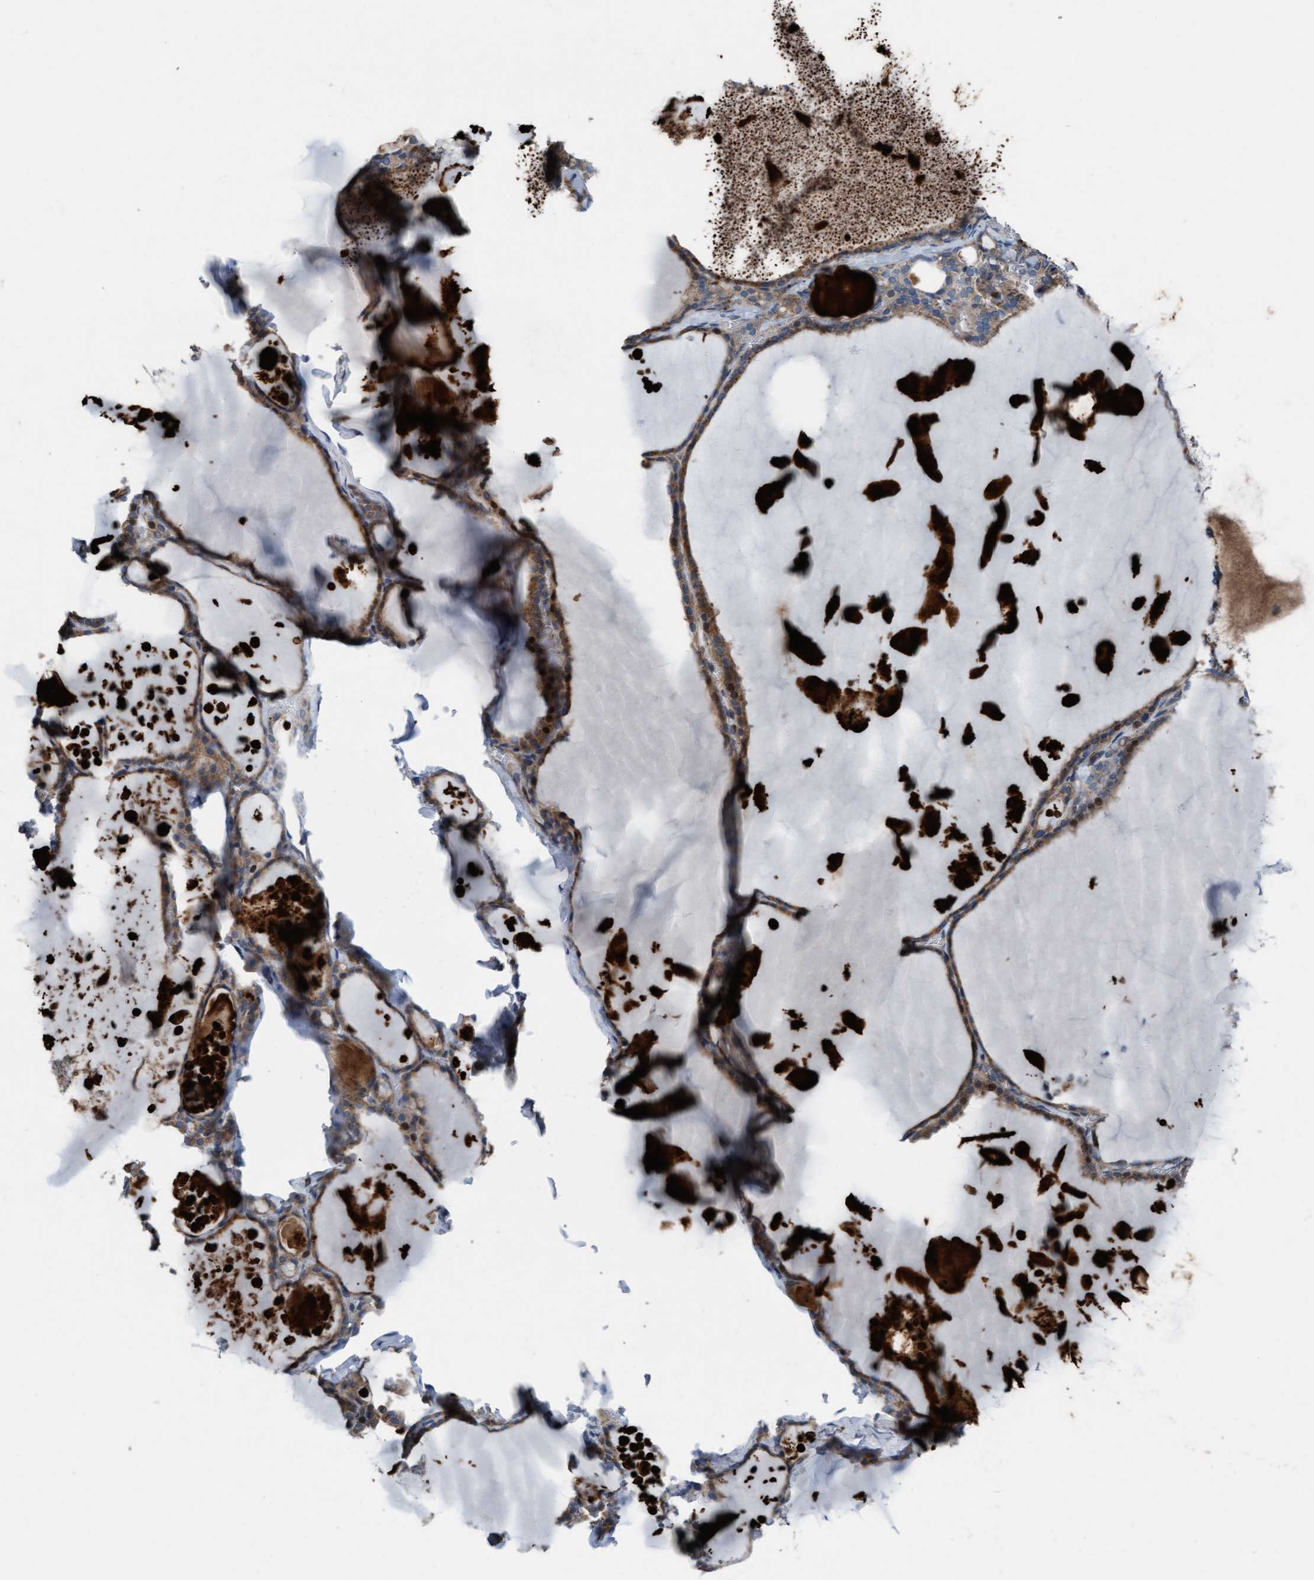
{"staining": {"intensity": "moderate", "quantity": ">75%", "location": "cytoplasmic/membranous"}, "tissue": "thyroid gland", "cell_type": "Glandular cells", "image_type": "normal", "snomed": [{"axis": "morphology", "description": "Normal tissue, NOS"}, {"axis": "topography", "description": "Thyroid gland"}], "caption": "An image of thyroid gland stained for a protein demonstrates moderate cytoplasmic/membranous brown staining in glandular cells.", "gene": "KLHL26", "patient": {"sex": "male", "age": 56}}